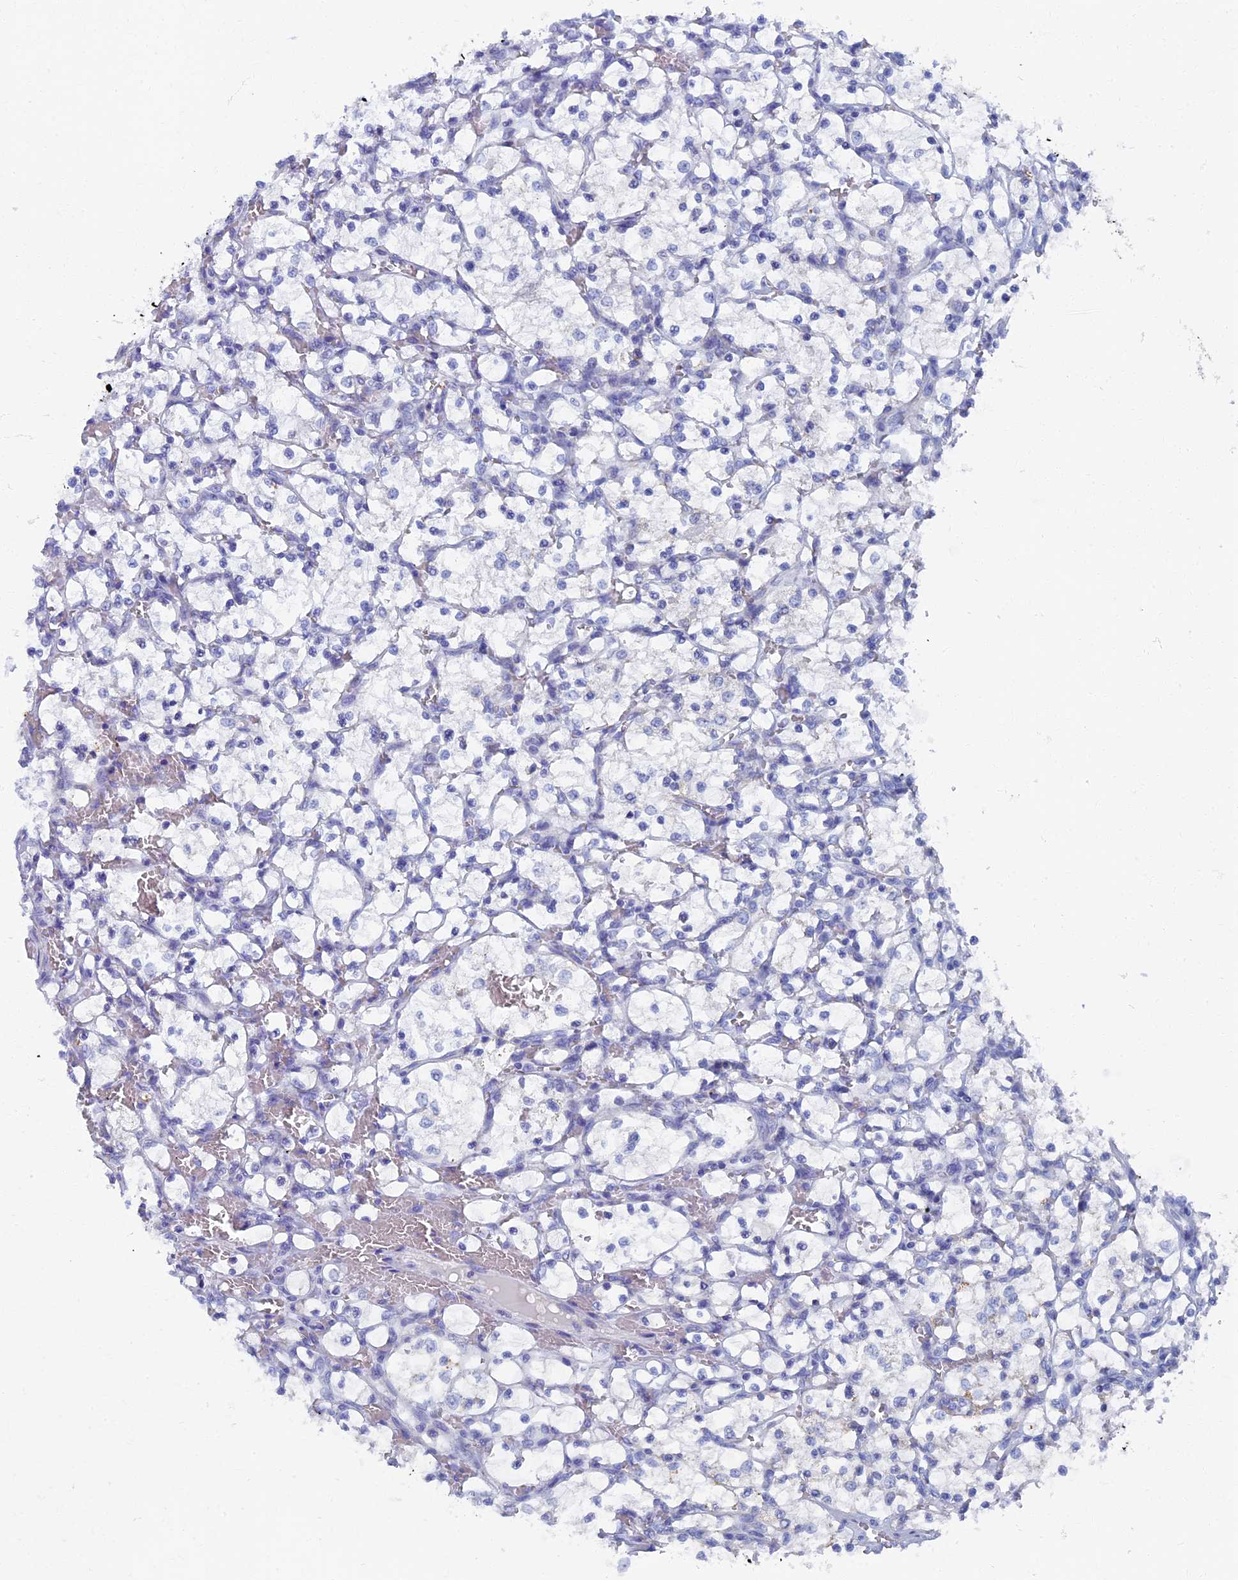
{"staining": {"intensity": "negative", "quantity": "none", "location": "none"}, "tissue": "renal cancer", "cell_type": "Tumor cells", "image_type": "cancer", "snomed": [{"axis": "morphology", "description": "Adenocarcinoma, NOS"}, {"axis": "topography", "description": "Kidney"}], "caption": "IHC image of neoplastic tissue: renal cancer (adenocarcinoma) stained with DAB demonstrates no significant protein expression in tumor cells. (Brightfield microscopy of DAB immunohistochemistry (IHC) at high magnification).", "gene": "OAT", "patient": {"sex": "female", "age": 69}}